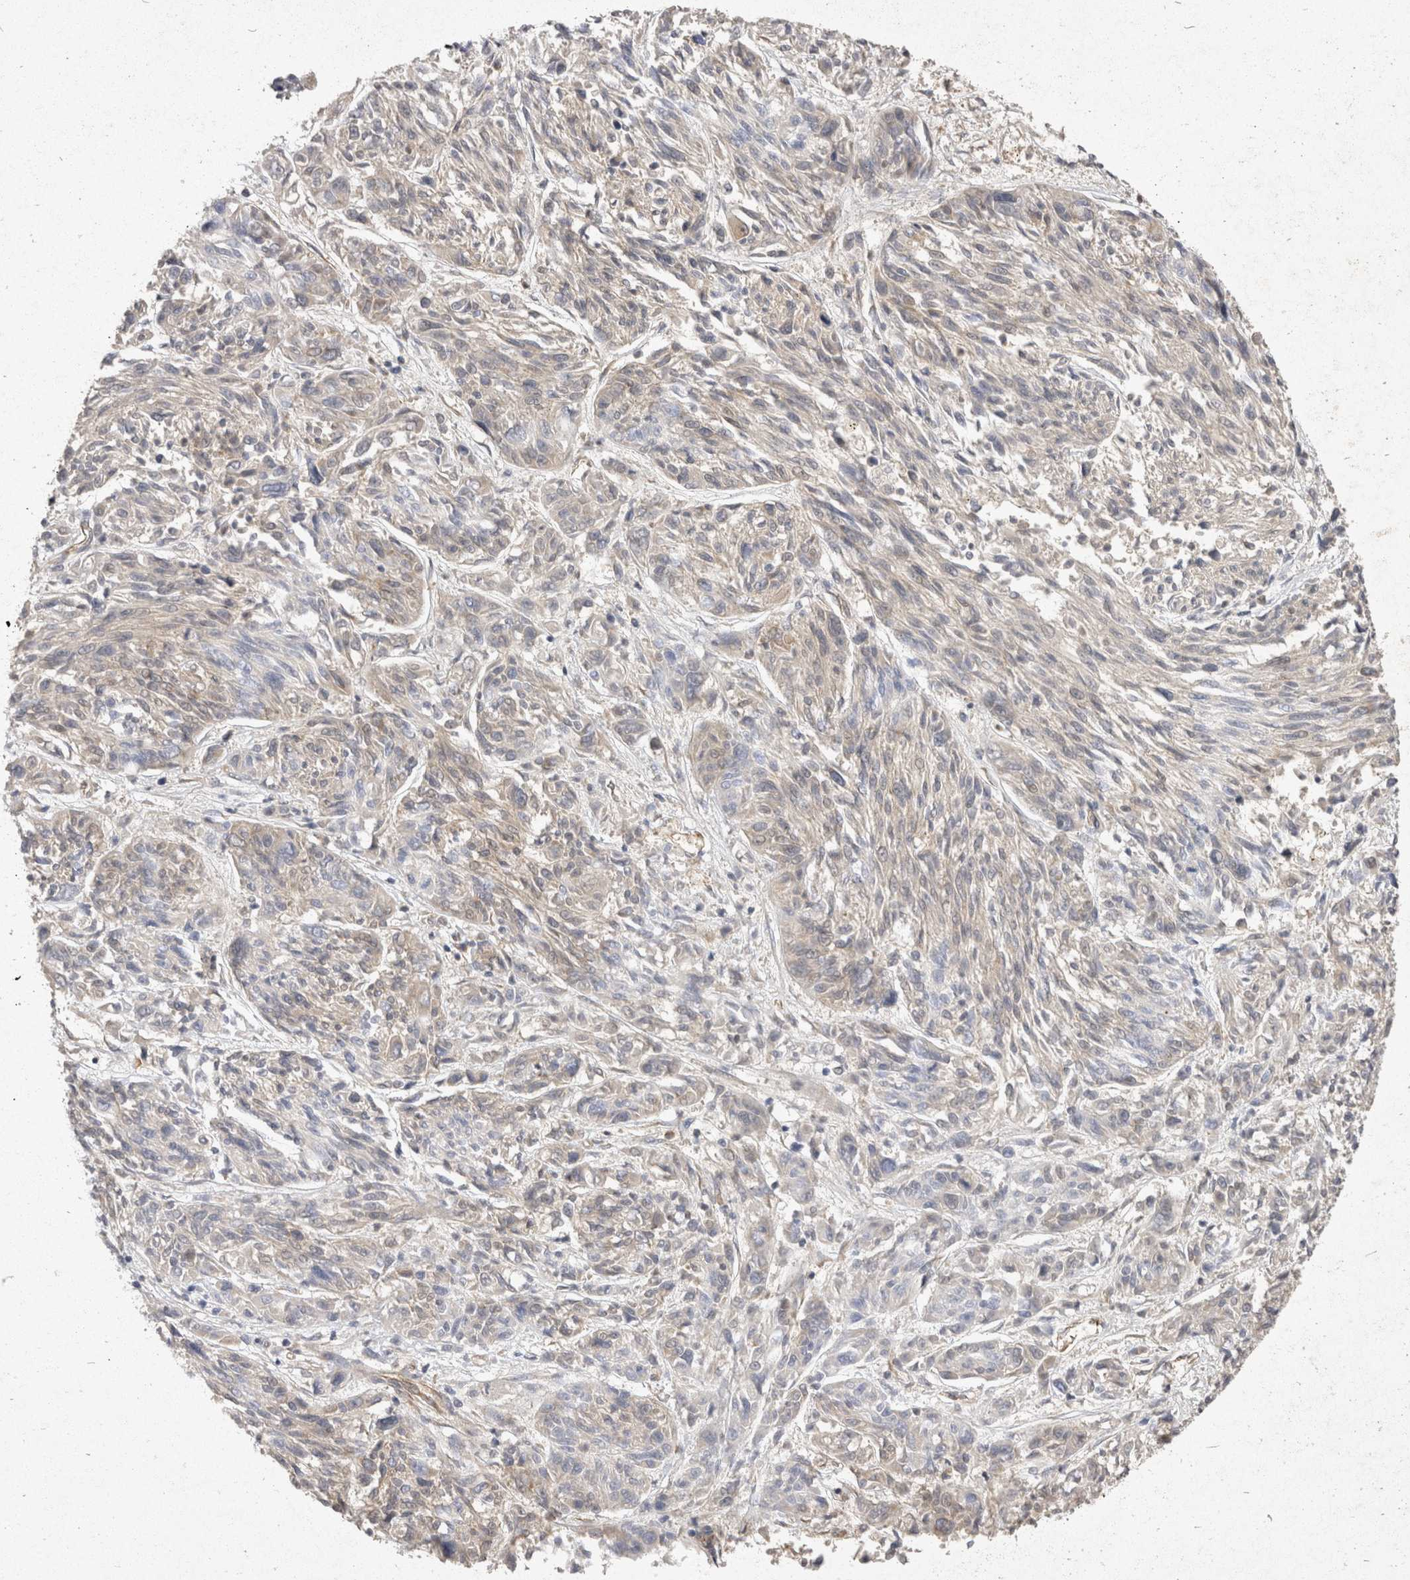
{"staining": {"intensity": "negative", "quantity": "none", "location": "none"}, "tissue": "melanoma", "cell_type": "Tumor cells", "image_type": "cancer", "snomed": [{"axis": "morphology", "description": "Malignant melanoma, NOS"}, {"axis": "topography", "description": "Skin"}], "caption": "An IHC histopathology image of malignant melanoma is shown. There is no staining in tumor cells of malignant melanoma. The staining was performed using DAB to visualize the protein expression in brown, while the nuclei were stained in blue with hematoxylin (Magnification: 20x).", "gene": "EIF4G3", "patient": {"sex": "male", "age": 53}}